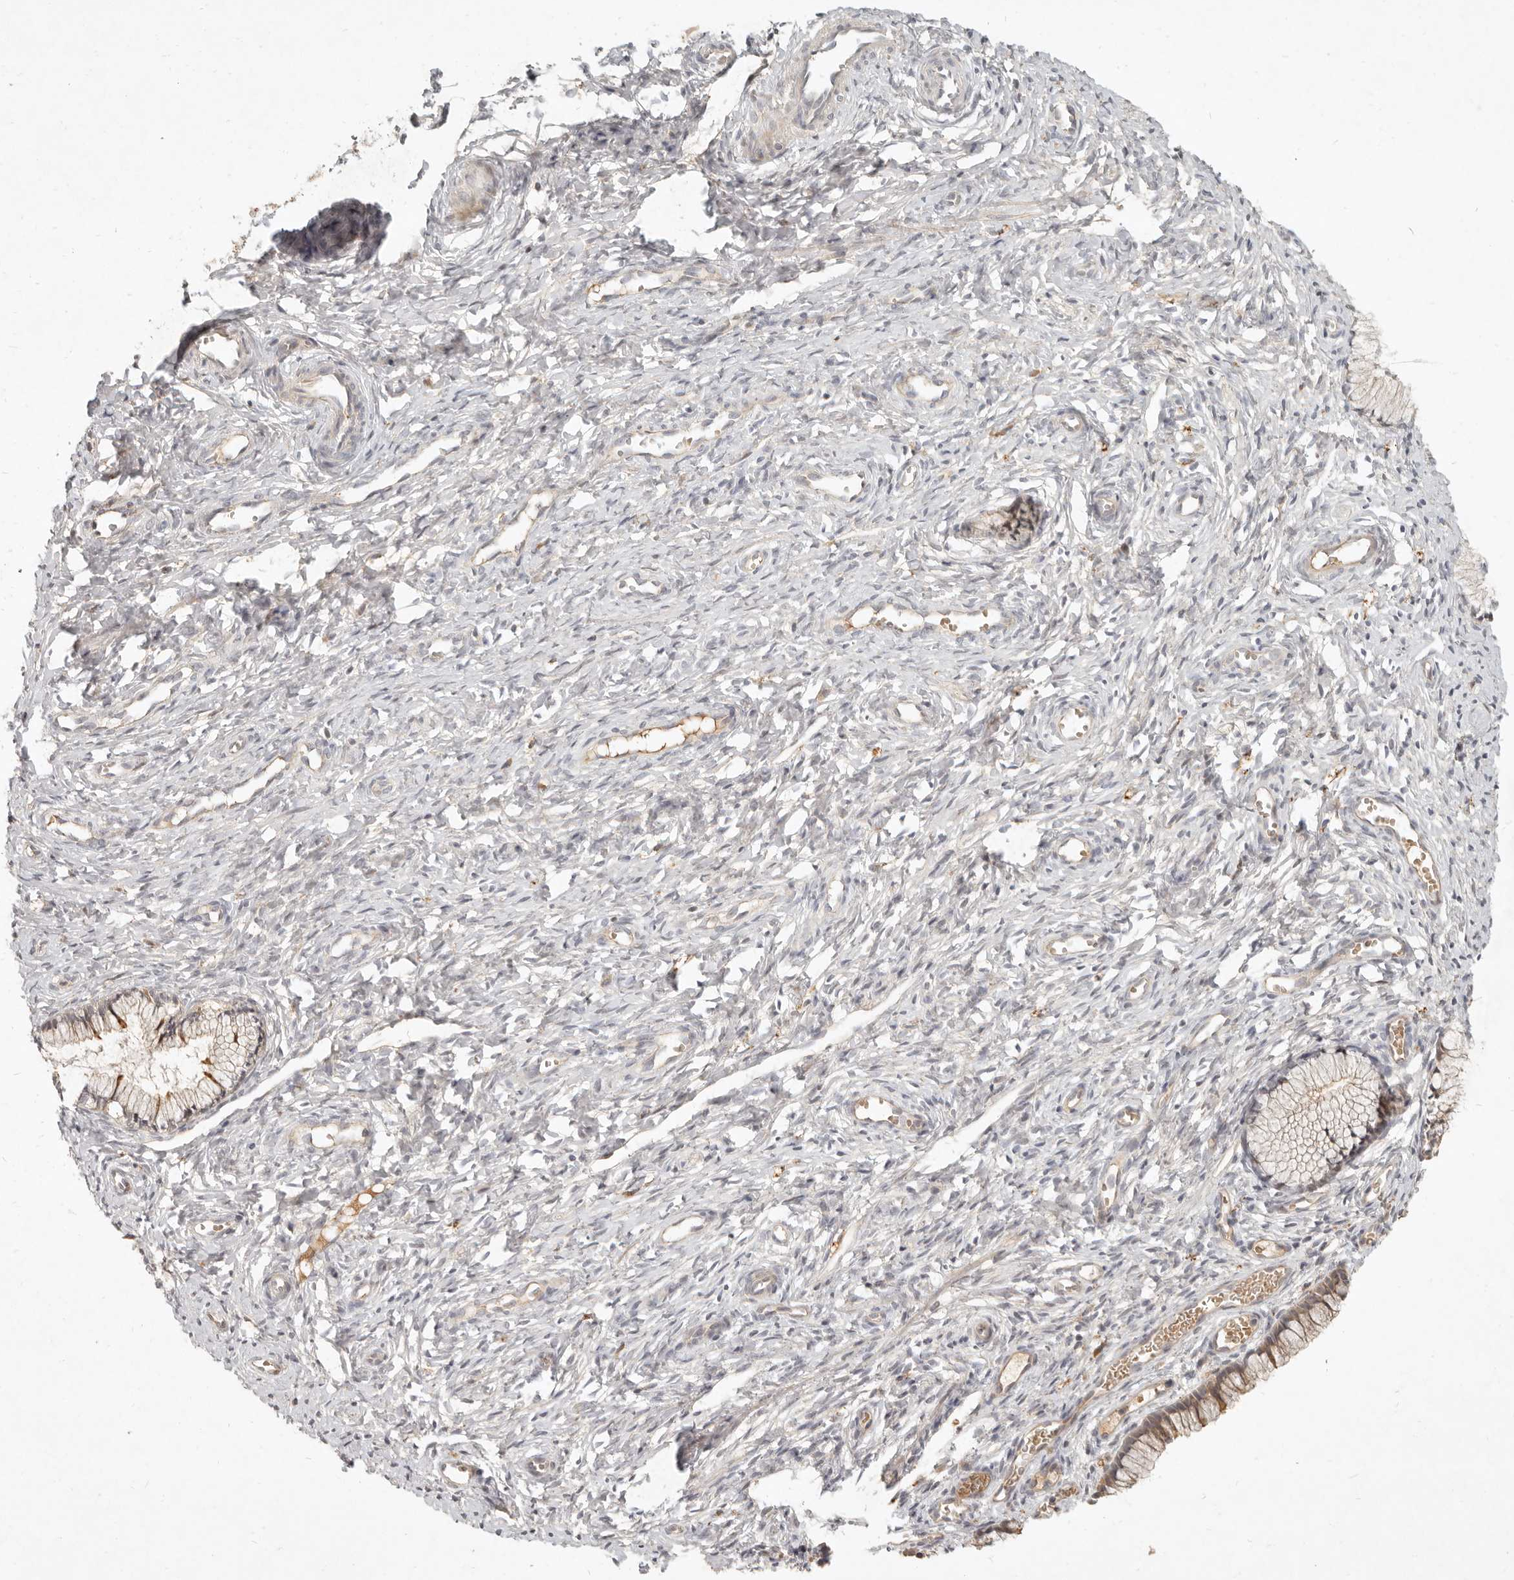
{"staining": {"intensity": "weak", "quantity": "<25%", "location": "cytoplasmic/membranous"}, "tissue": "cervix", "cell_type": "Glandular cells", "image_type": "normal", "snomed": [{"axis": "morphology", "description": "Normal tissue, NOS"}, {"axis": "topography", "description": "Cervix"}], "caption": "There is no significant positivity in glandular cells of cervix. (DAB immunohistochemistry (IHC) with hematoxylin counter stain).", "gene": "UBXN11", "patient": {"sex": "female", "age": 27}}